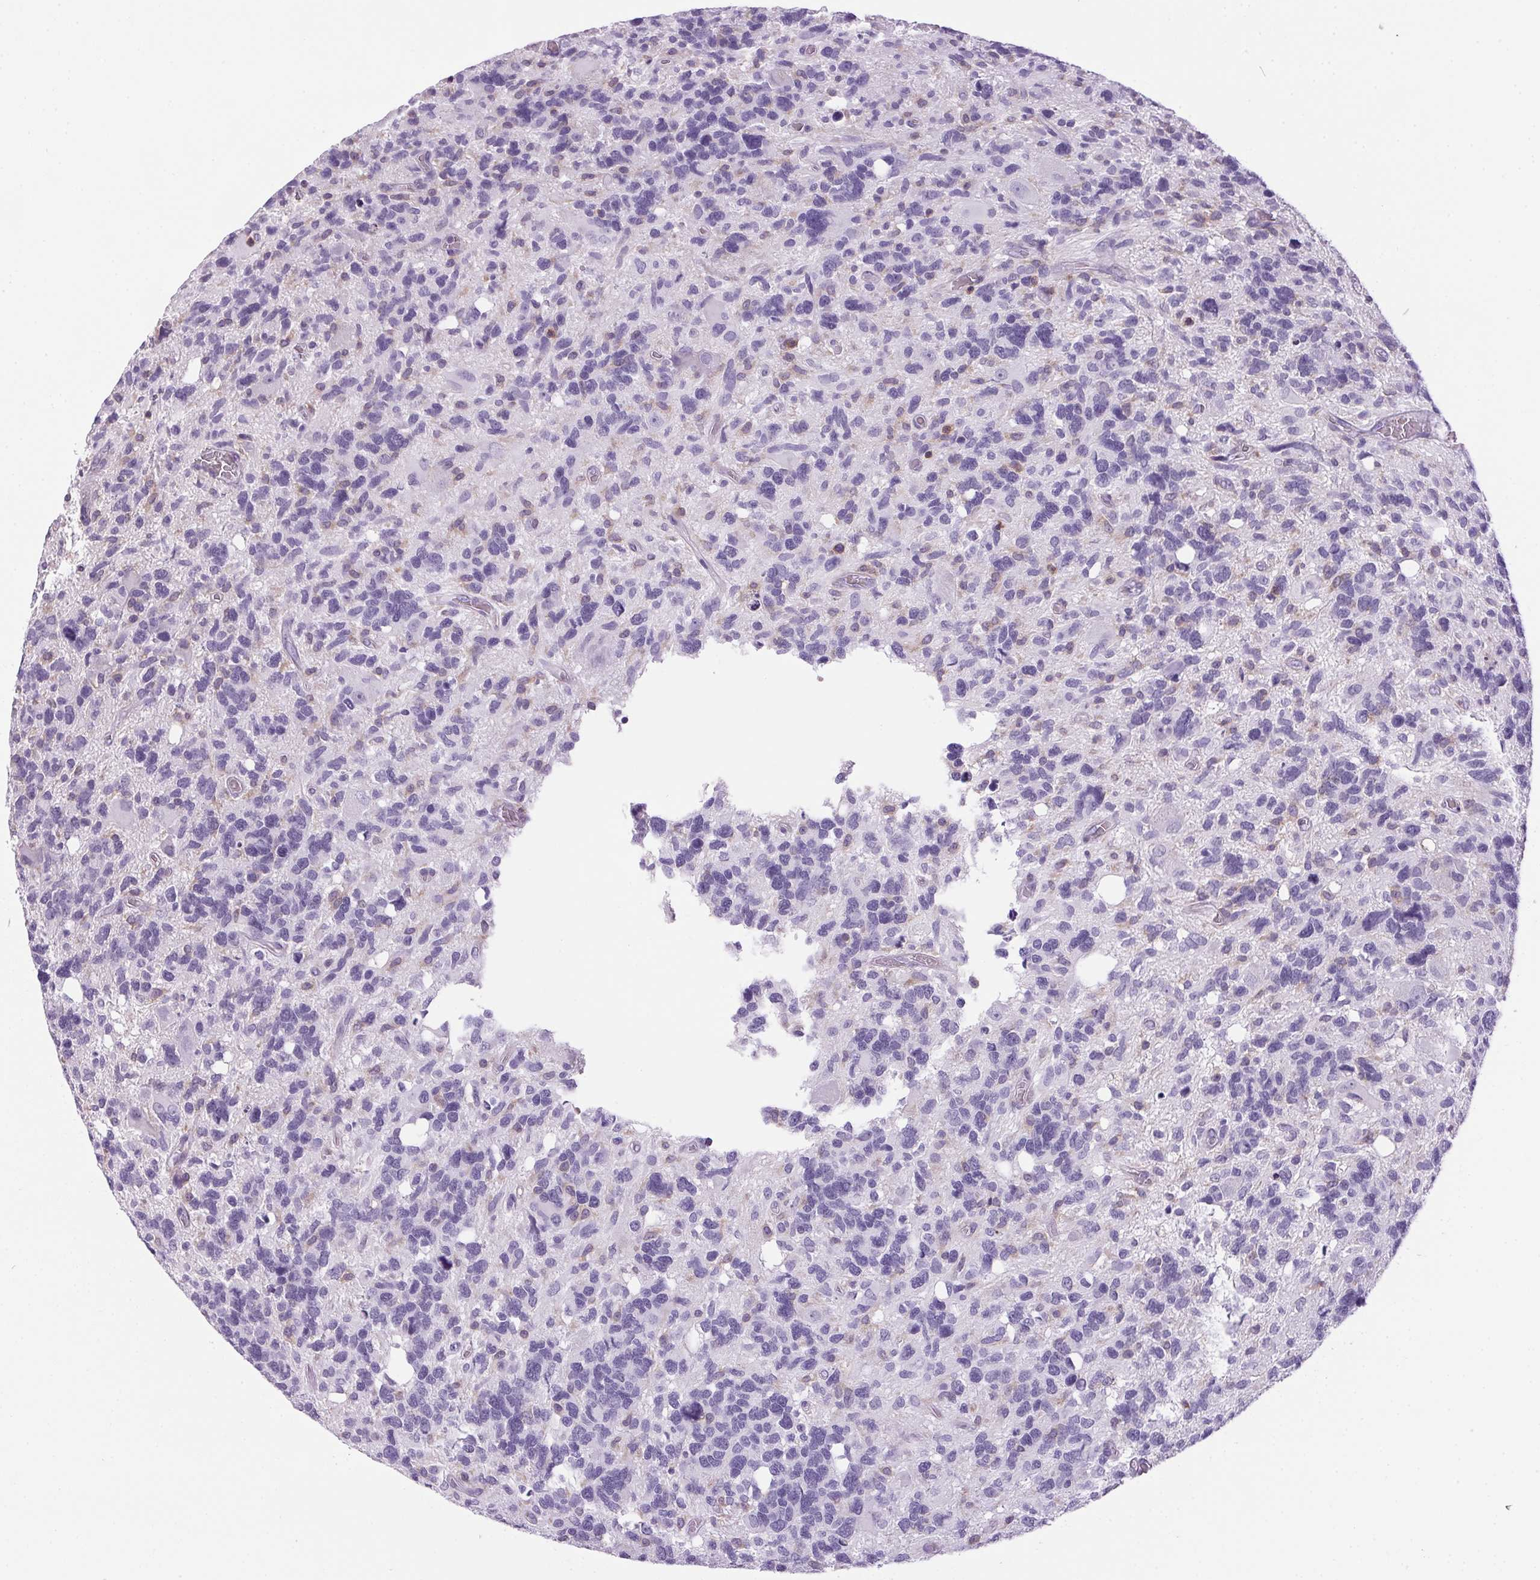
{"staining": {"intensity": "negative", "quantity": "none", "location": "none"}, "tissue": "glioma", "cell_type": "Tumor cells", "image_type": "cancer", "snomed": [{"axis": "morphology", "description": "Glioma, malignant, High grade"}, {"axis": "topography", "description": "Brain"}], "caption": "IHC of human malignant high-grade glioma reveals no expression in tumor cells.", "gene": "S100A2", "patient": {"sex": "male", "age": 49}}